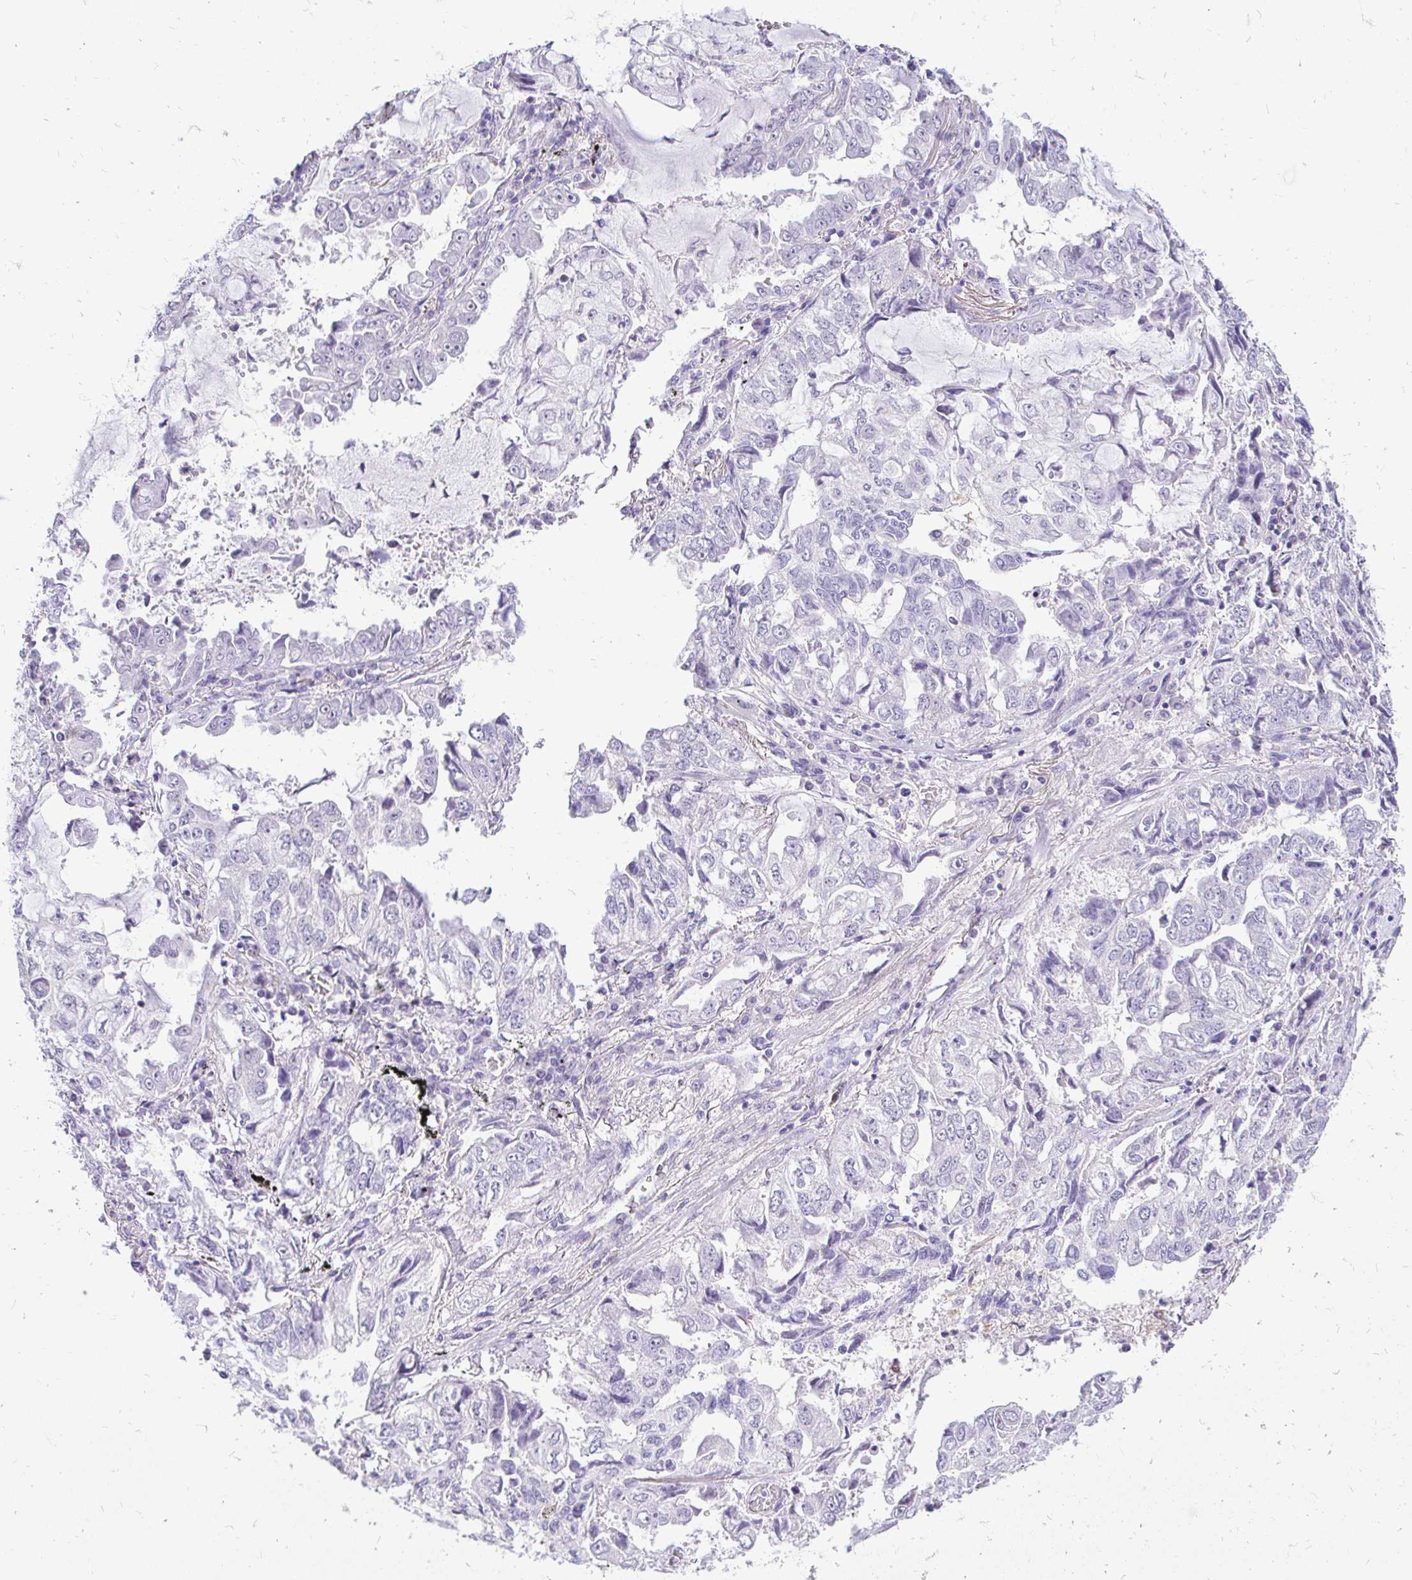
{"staining": {"intensity": "negative", "quantity": "none", "location": "none"}, "tissue": "lung cancer", "cell_type": "Tumor cells", "image_type": "cancer", "snomed": [{"axis": "morphology", "description": "Adenocarcinoma, NOS"}, {"axis": "topography", "description": "Lung"}], "caption": "IHC micrograph of neoplastic tissue: human lung cancer stained with DAB (3,3'-diaminobenzidine) reveals no significant protein positivity in tumor cells.", "gene": "FATE1", "patient": {"sex": "female", "age": 52}}